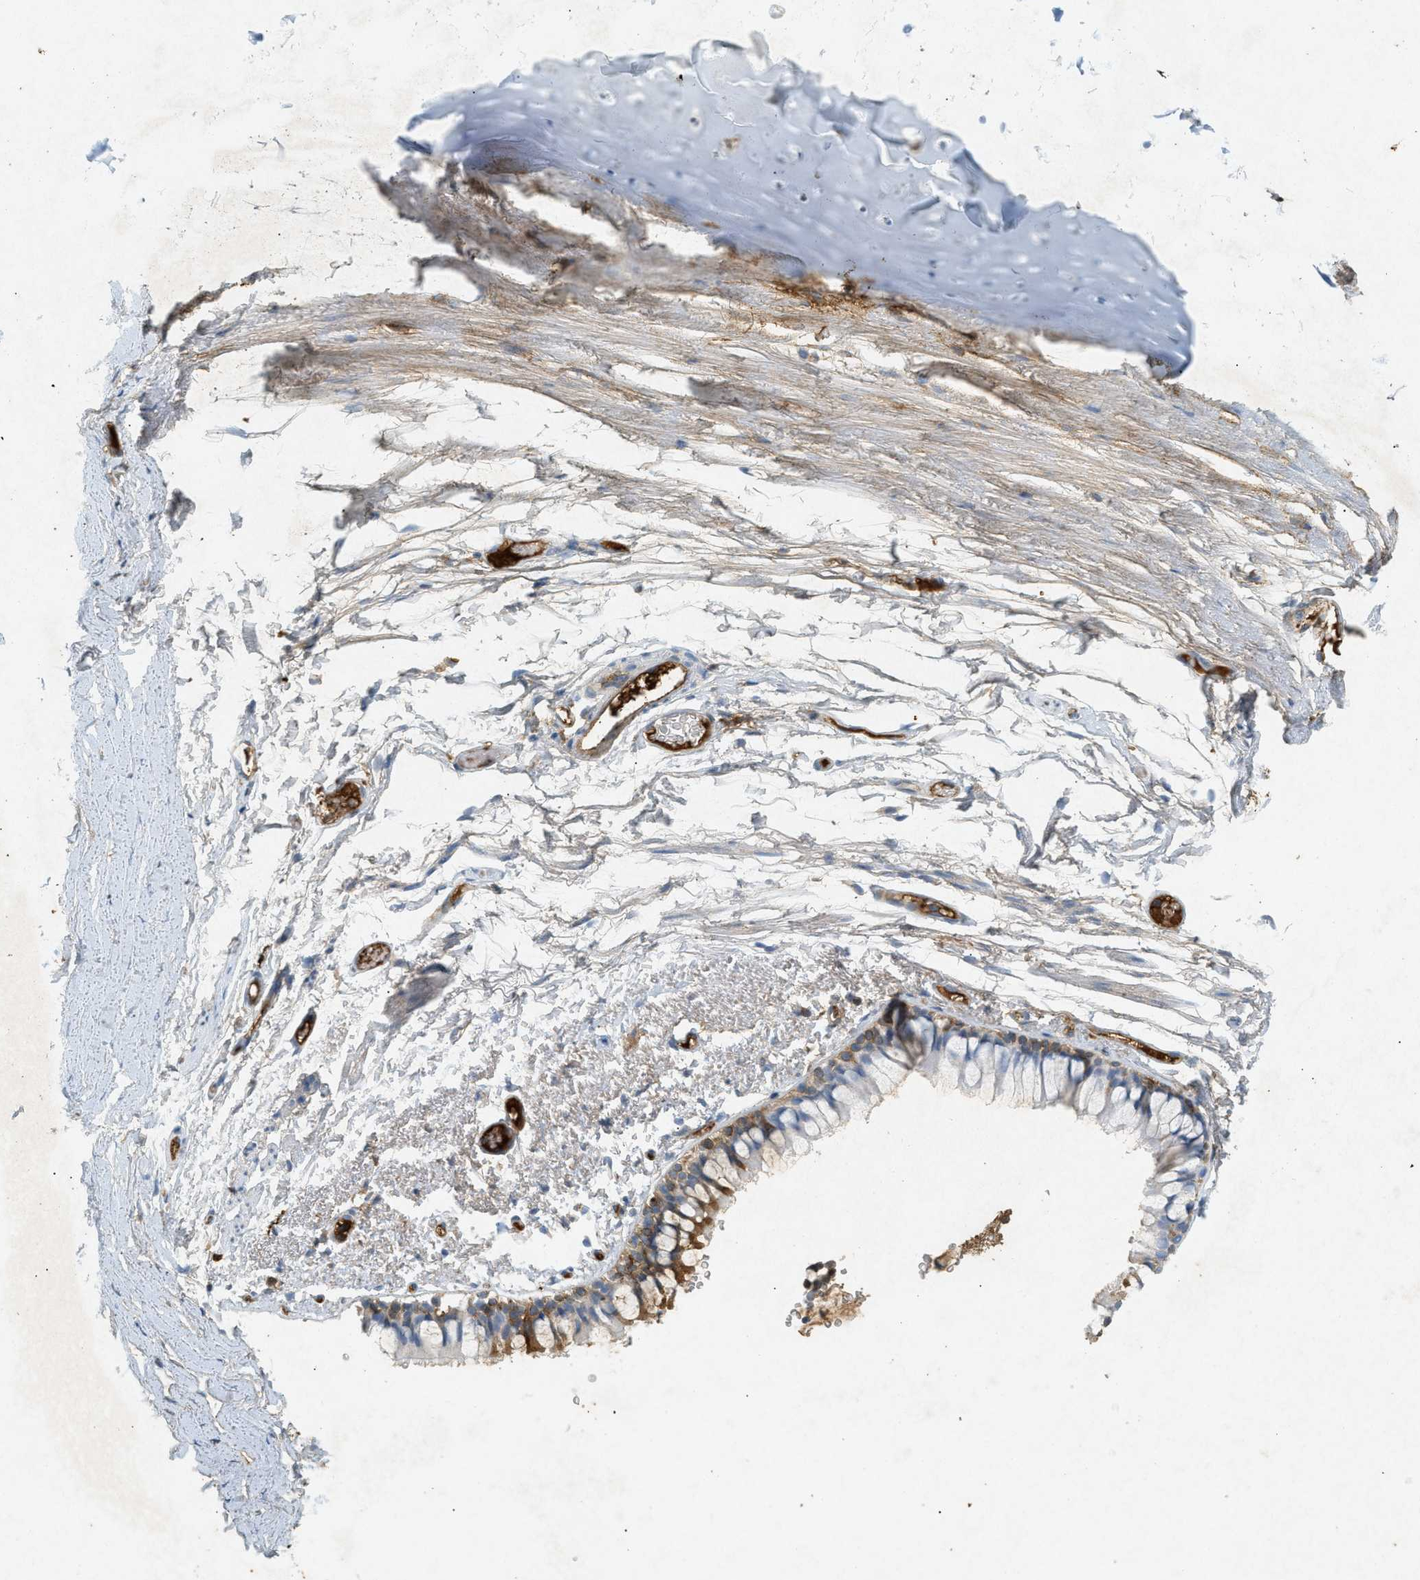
{"staining": {"intensity": "weak", "quantity": ">75%", "location": "cytoplasmic/membranous"}, "tissue": "adipose tissue", "cell_type": "Adipocytes", "image_type": "normal", "snomed": [{"axis": "morphology", "description": "Normal tissue, NOS"}, {"axis": "topography", "description": "Bronchus"}], "caption": "Normal adipose tissue shows weak cytoplasmic/membranous positivity in approximately >75% of adipocytes.", "gene": "F2", "patient": {"sex": "female", "age": 73}}